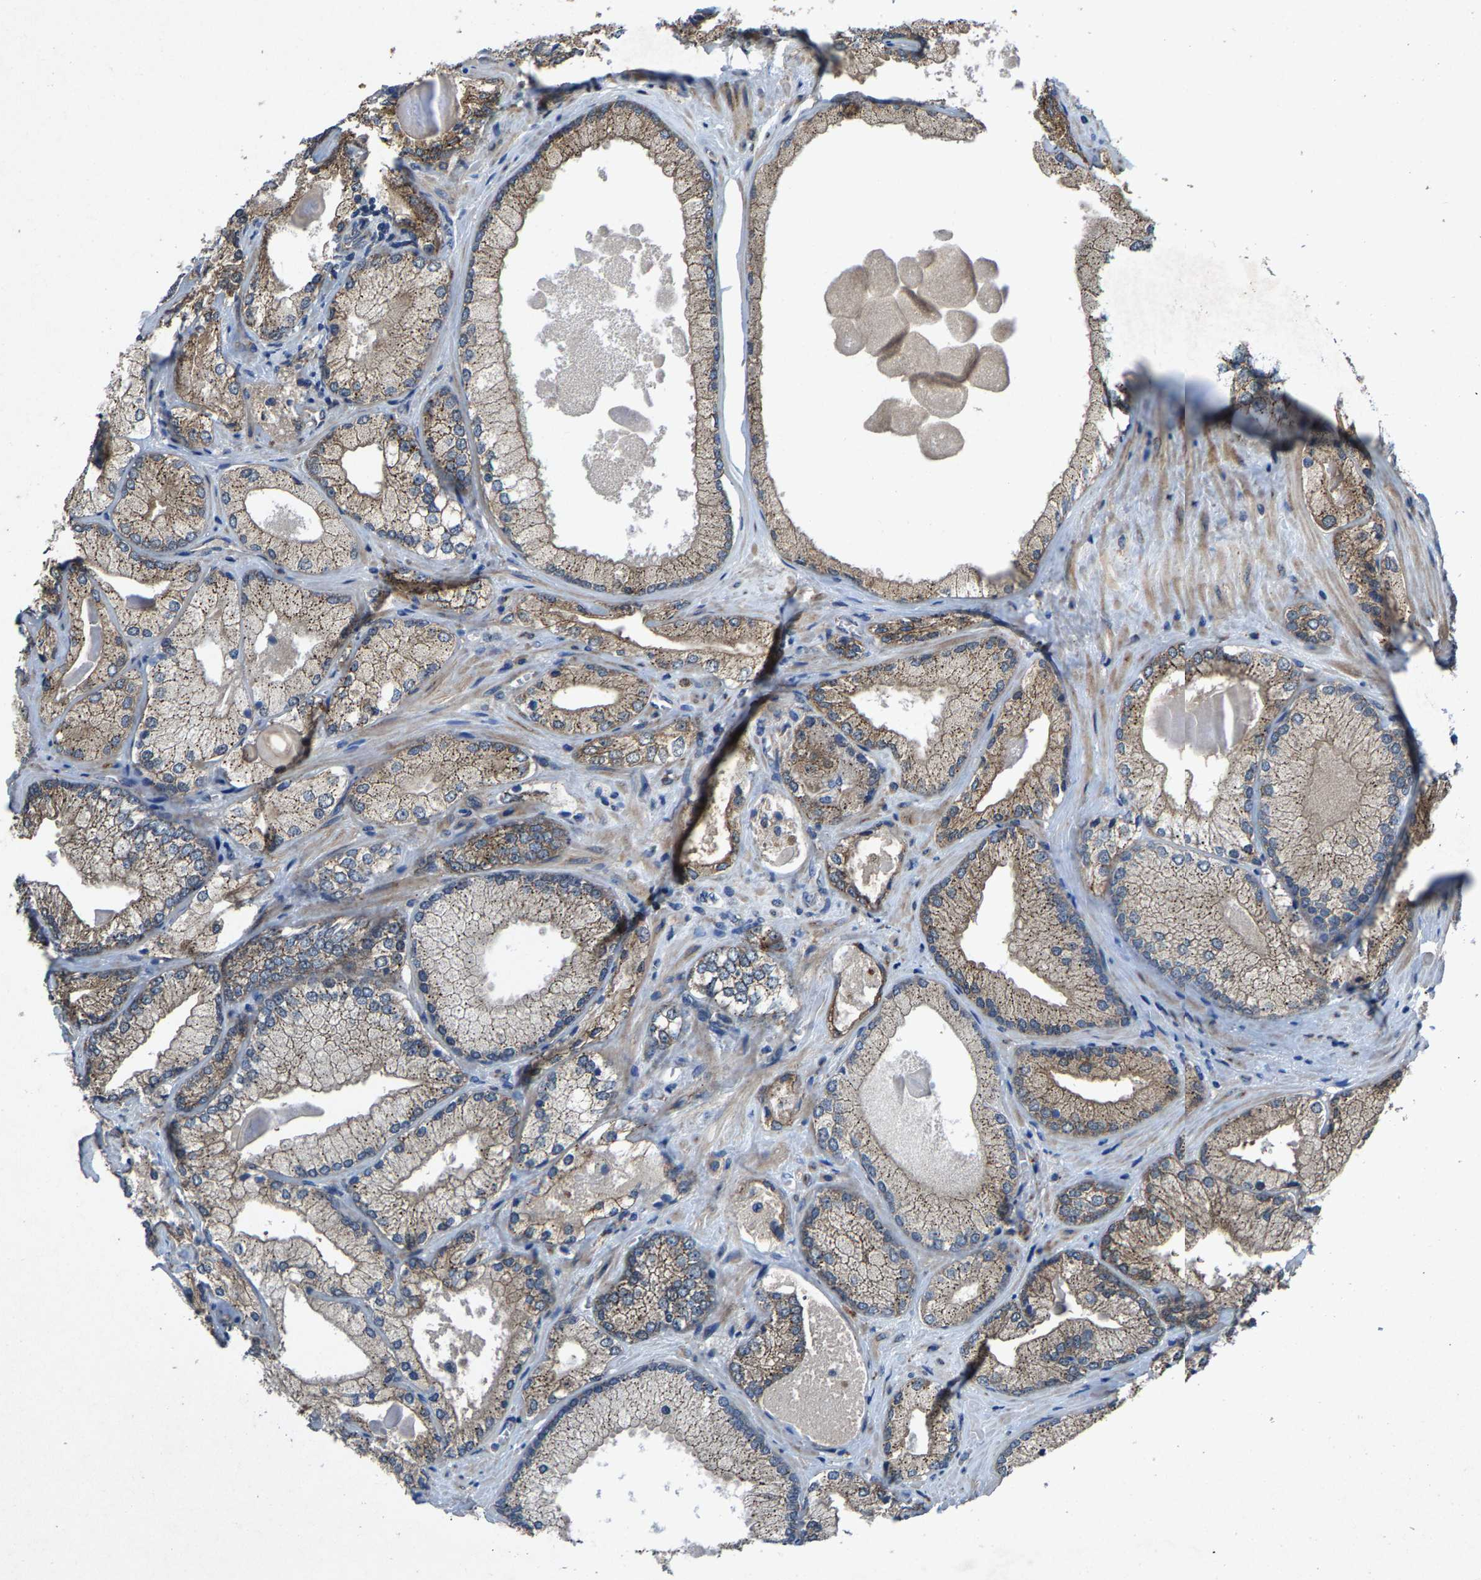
{"staining": {"intensity": "moderate", "quantity": ">75%", "location": "cytoplasmic/membranous"}, "tissue": "prostate cancer", "cell_type": "Tumor cells", "image_type": "cancer", "snomed": [{"axis": "morphology", "description": "Adenocarcinoma, Low grade"}, {"axis": "topography", "description": "Prostate"}], "caption": "Approximately >75% of tumor cells in human prostate low-grade adenocarcinoma reveal moderate cytoplasmic/membranous protein positivity as visualized by brown immunohistochemical staining.", "gene": "PDP1", "patient": {"sex": "male", "age": 65}}